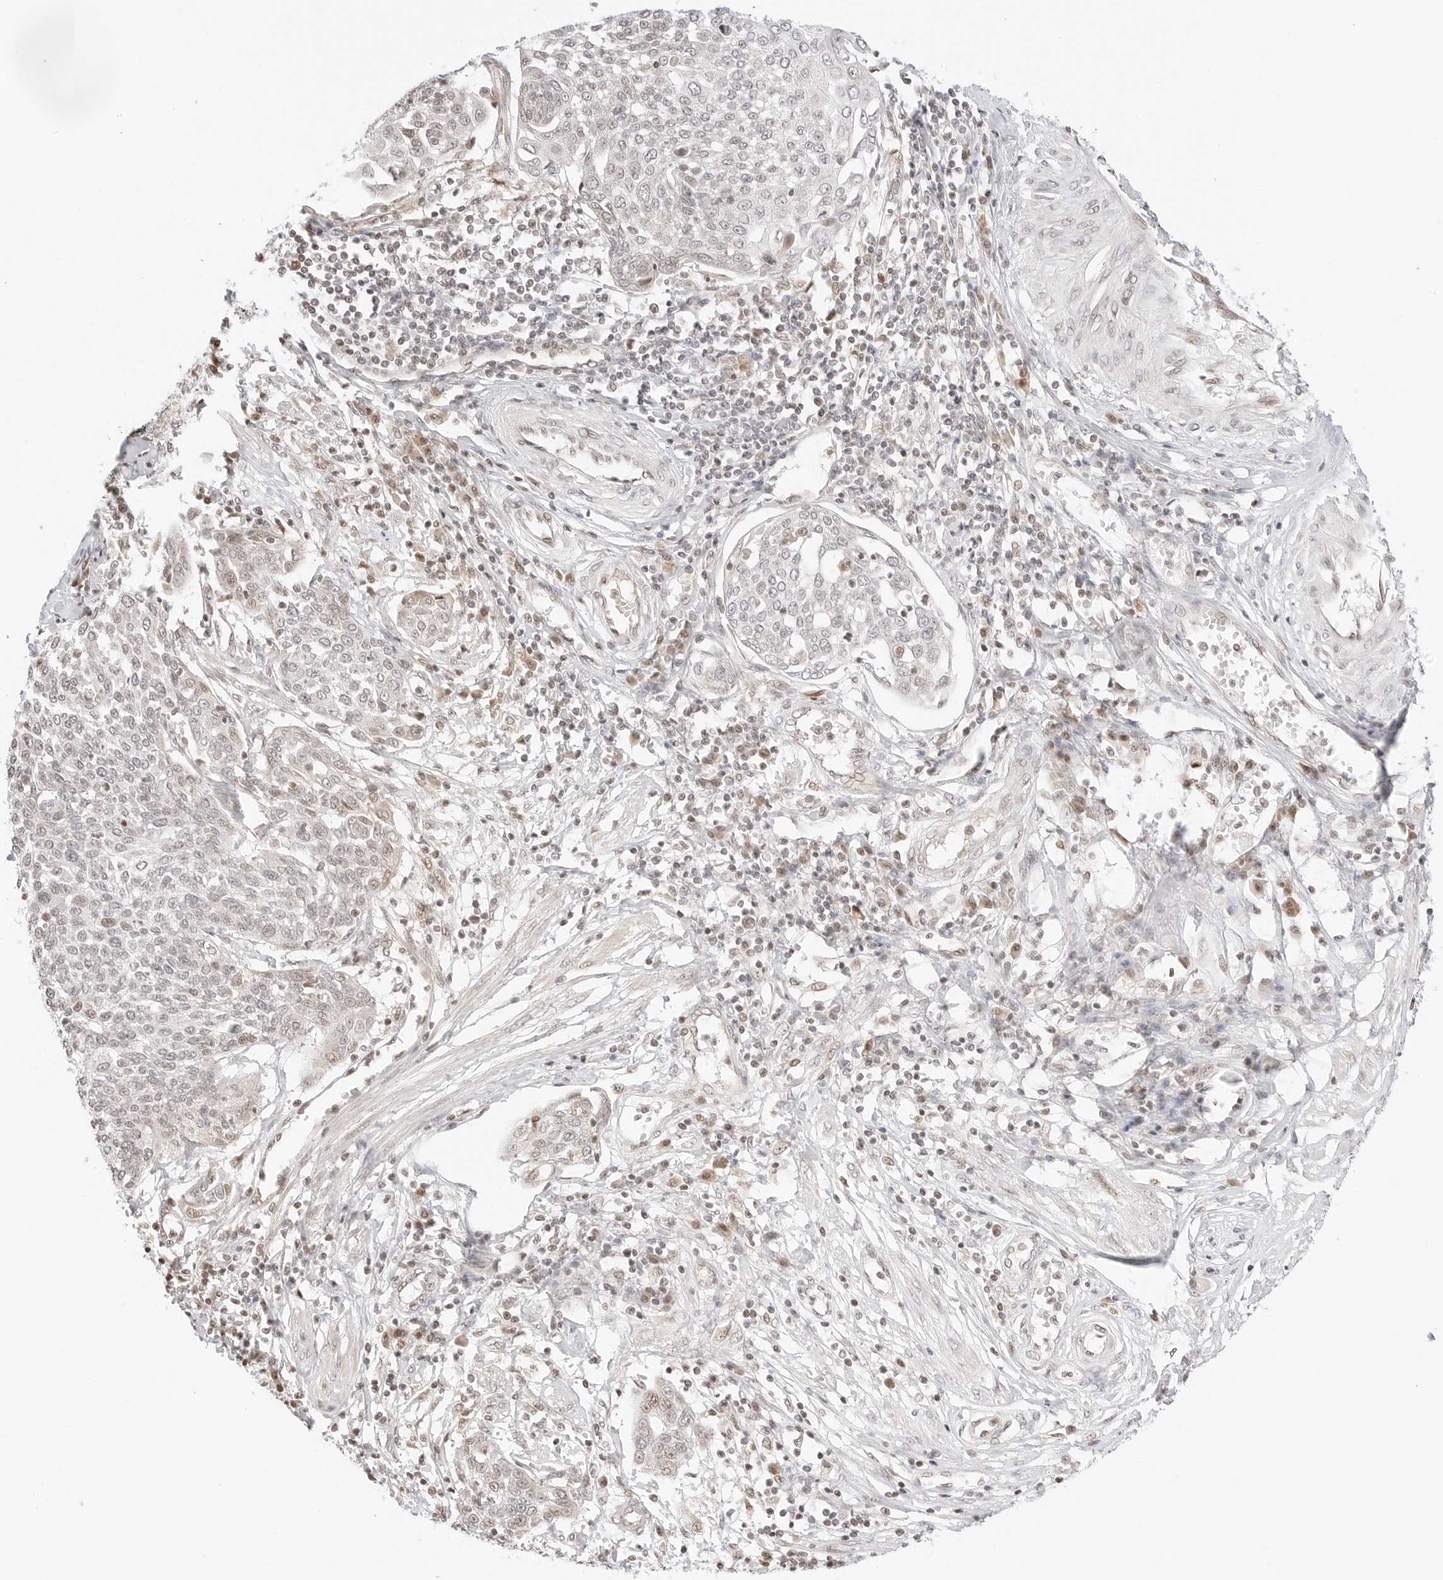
{"staining": {"intensity": "weak", "quantity": "<25%", "location": "nuclear"}, "tissue": "cervical cancer", "cell_type": "Tumor cells", "image_type": "cancer", "snomed": [{"axis": "morphology", "description": "Squamous cell carcinoma, NOS"}, {"axis": "topography", "description": "Cervix"}], "caption": "The immunohistochemistry photomicrograph has no significant staining in tumor cells of squamous cell carcinoma (cervical) tissue.", "gene": "RPS6KL1", "patient": {"sex": "female", "age": 34}}